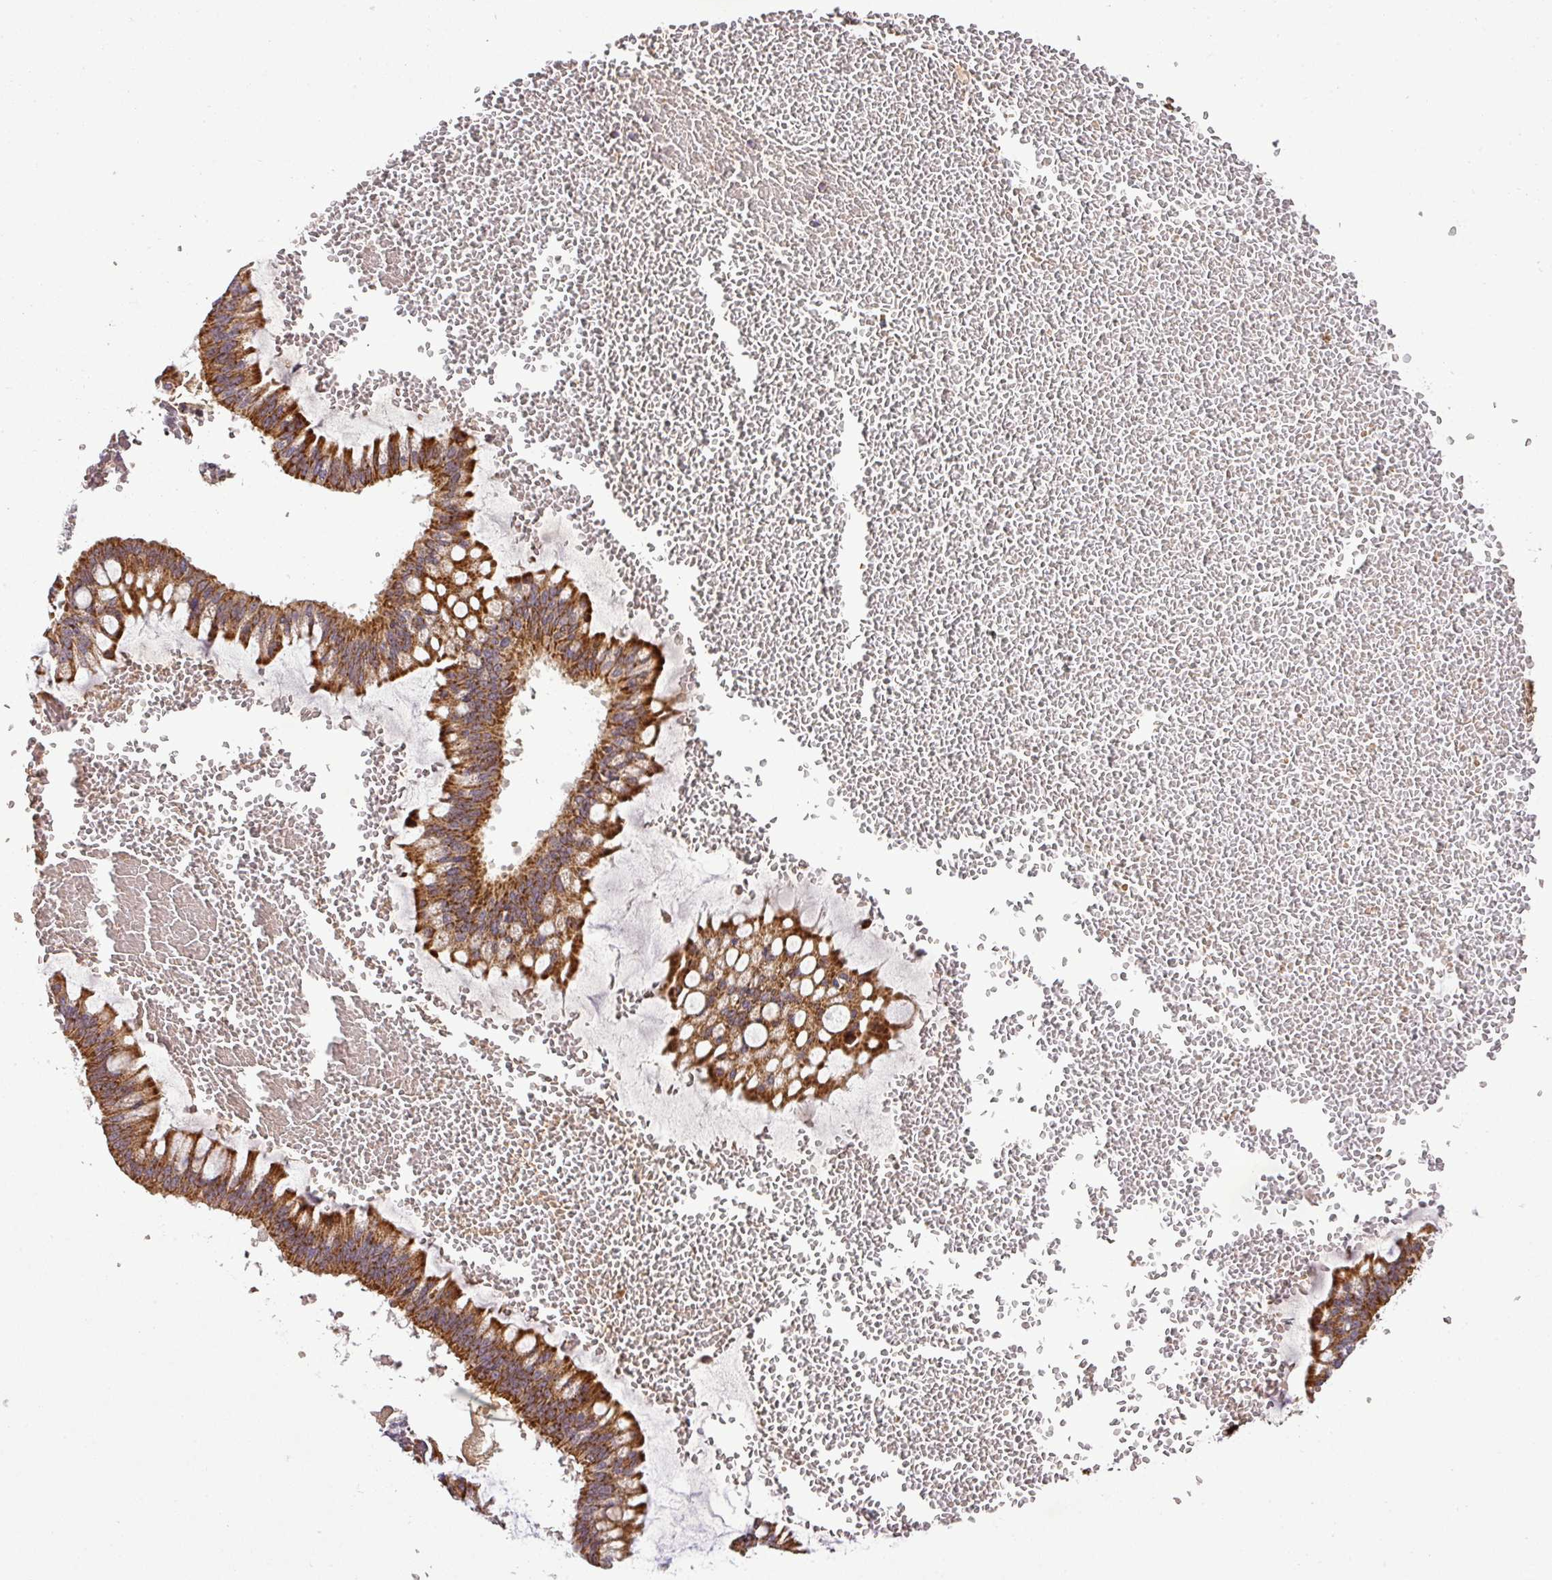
{"staining": {"intensity": "strong", "quantity": ">75%", "location": "cytoplasmic/membranous"}, "tissue": "ovarian cancer", "cell_type": "Tumor cells", "image_type": "cancer", "snomed": [{"axis": "morphology", "description": "Cystadenocarcinoma, mucinous, NOS"}, {"axis": "topography", "description": "Ovary"}], "caption": "A high amount of strong cytoplasmic/membranous staining is appreciated in approximately >75% of tumor cells in ovarian cancer (mucinous cystadenocarcinoma) tissue.", "gene": "ZNF513", "patient": {"sex": "female", "age": 73}}